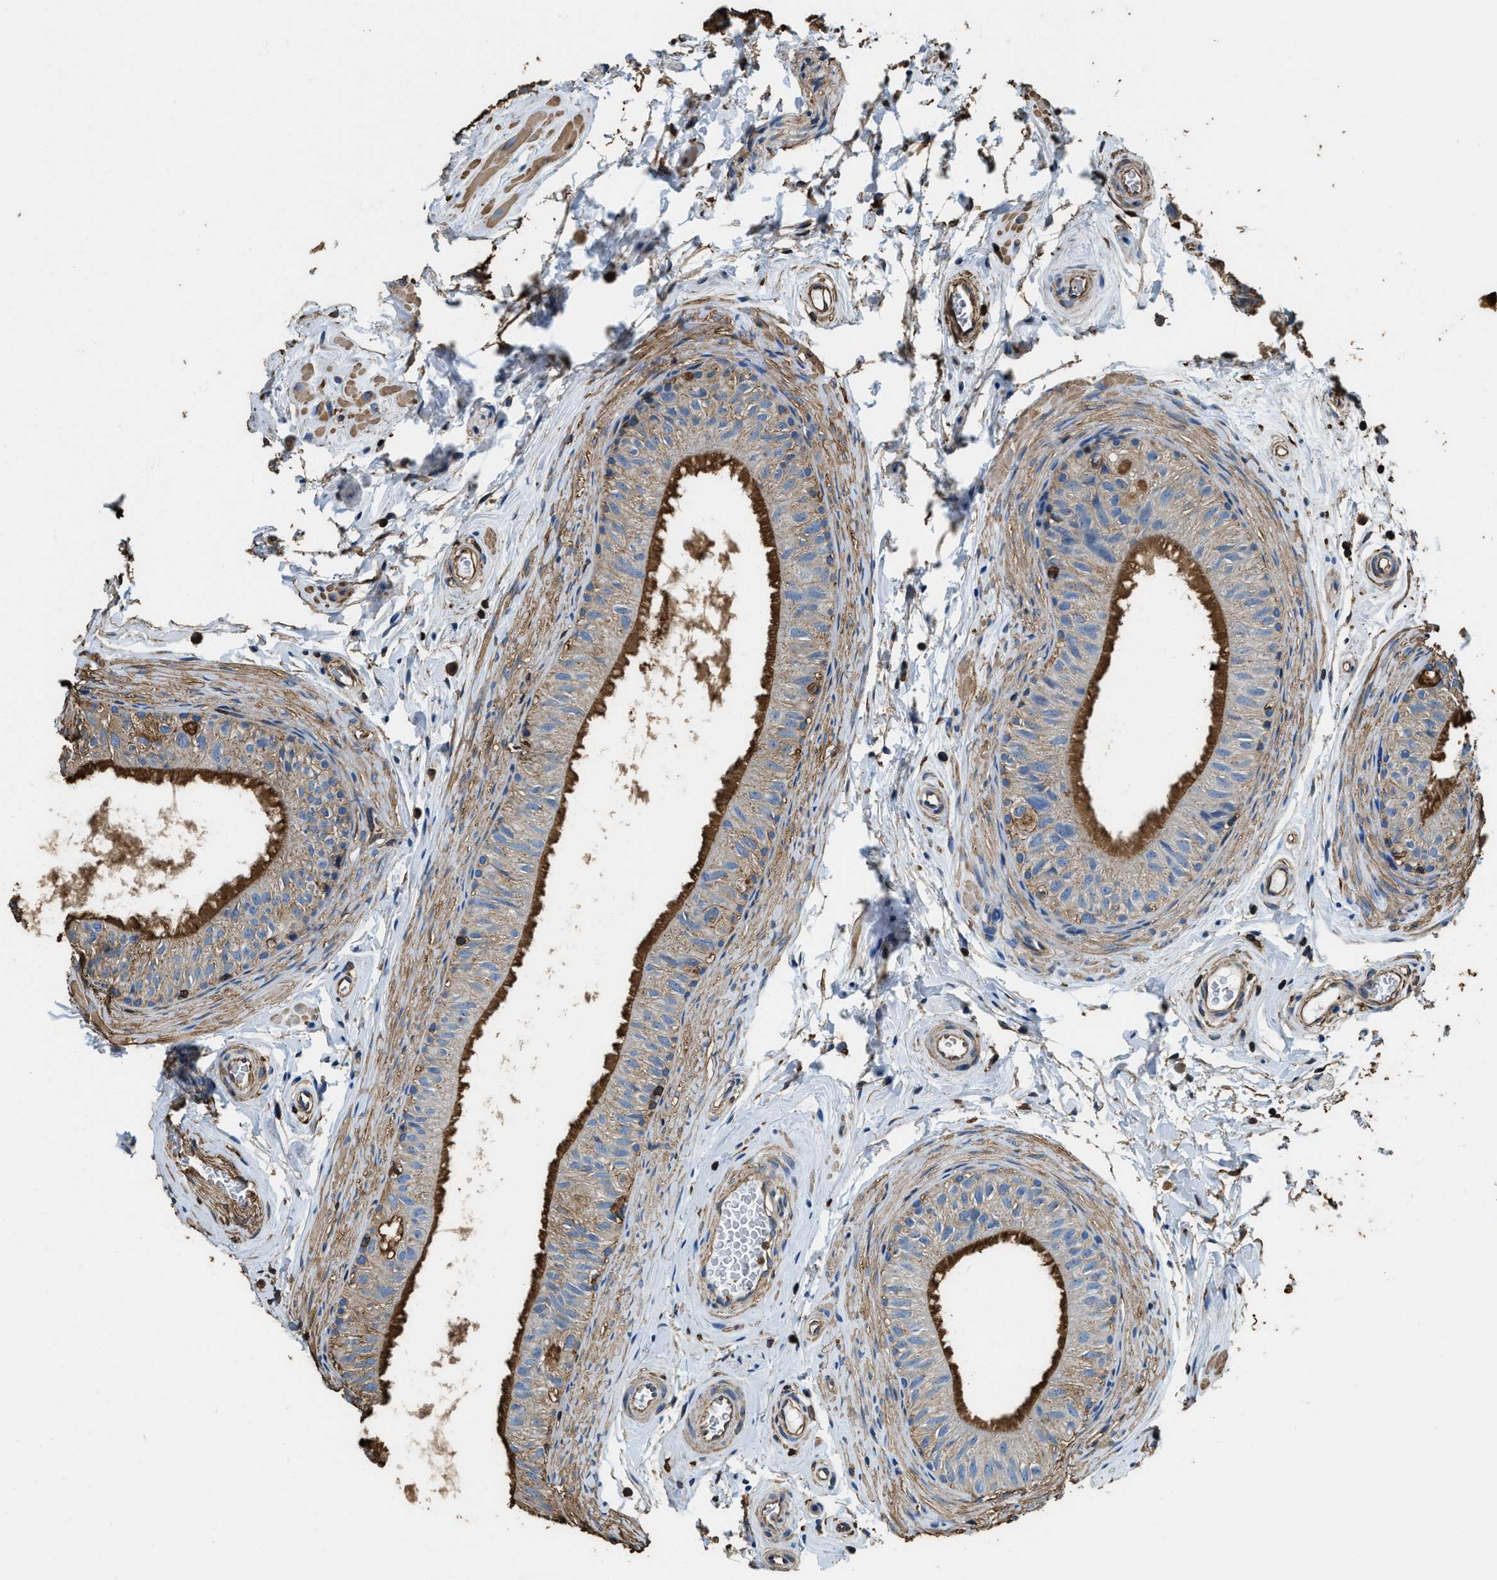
{"staining": {"intensity": "strong", "quantity": "<25%", "location": "cytoplasmic/membranous"}, "tissue": "epididymis", "cell_type": "Glandular cells", "image_type": "normal", "snomed": [{"axis": "morphology", "description": "Normal tissue, NOS"}, {"axis": "topography", "description": "Epididymis"}], "caption": "The photomicrograph reveals immunohistochemical staining of benign epididymis. There is strong cytoplasmic/membranous staining is seen in about <25% of glandular cells. Using DAB (brown) and hematoxylin (blue) stains, captured at high magnification using brightfield microscopy.", "gene": "ACCS", "patient": {"sex": "male", "age": 34}}